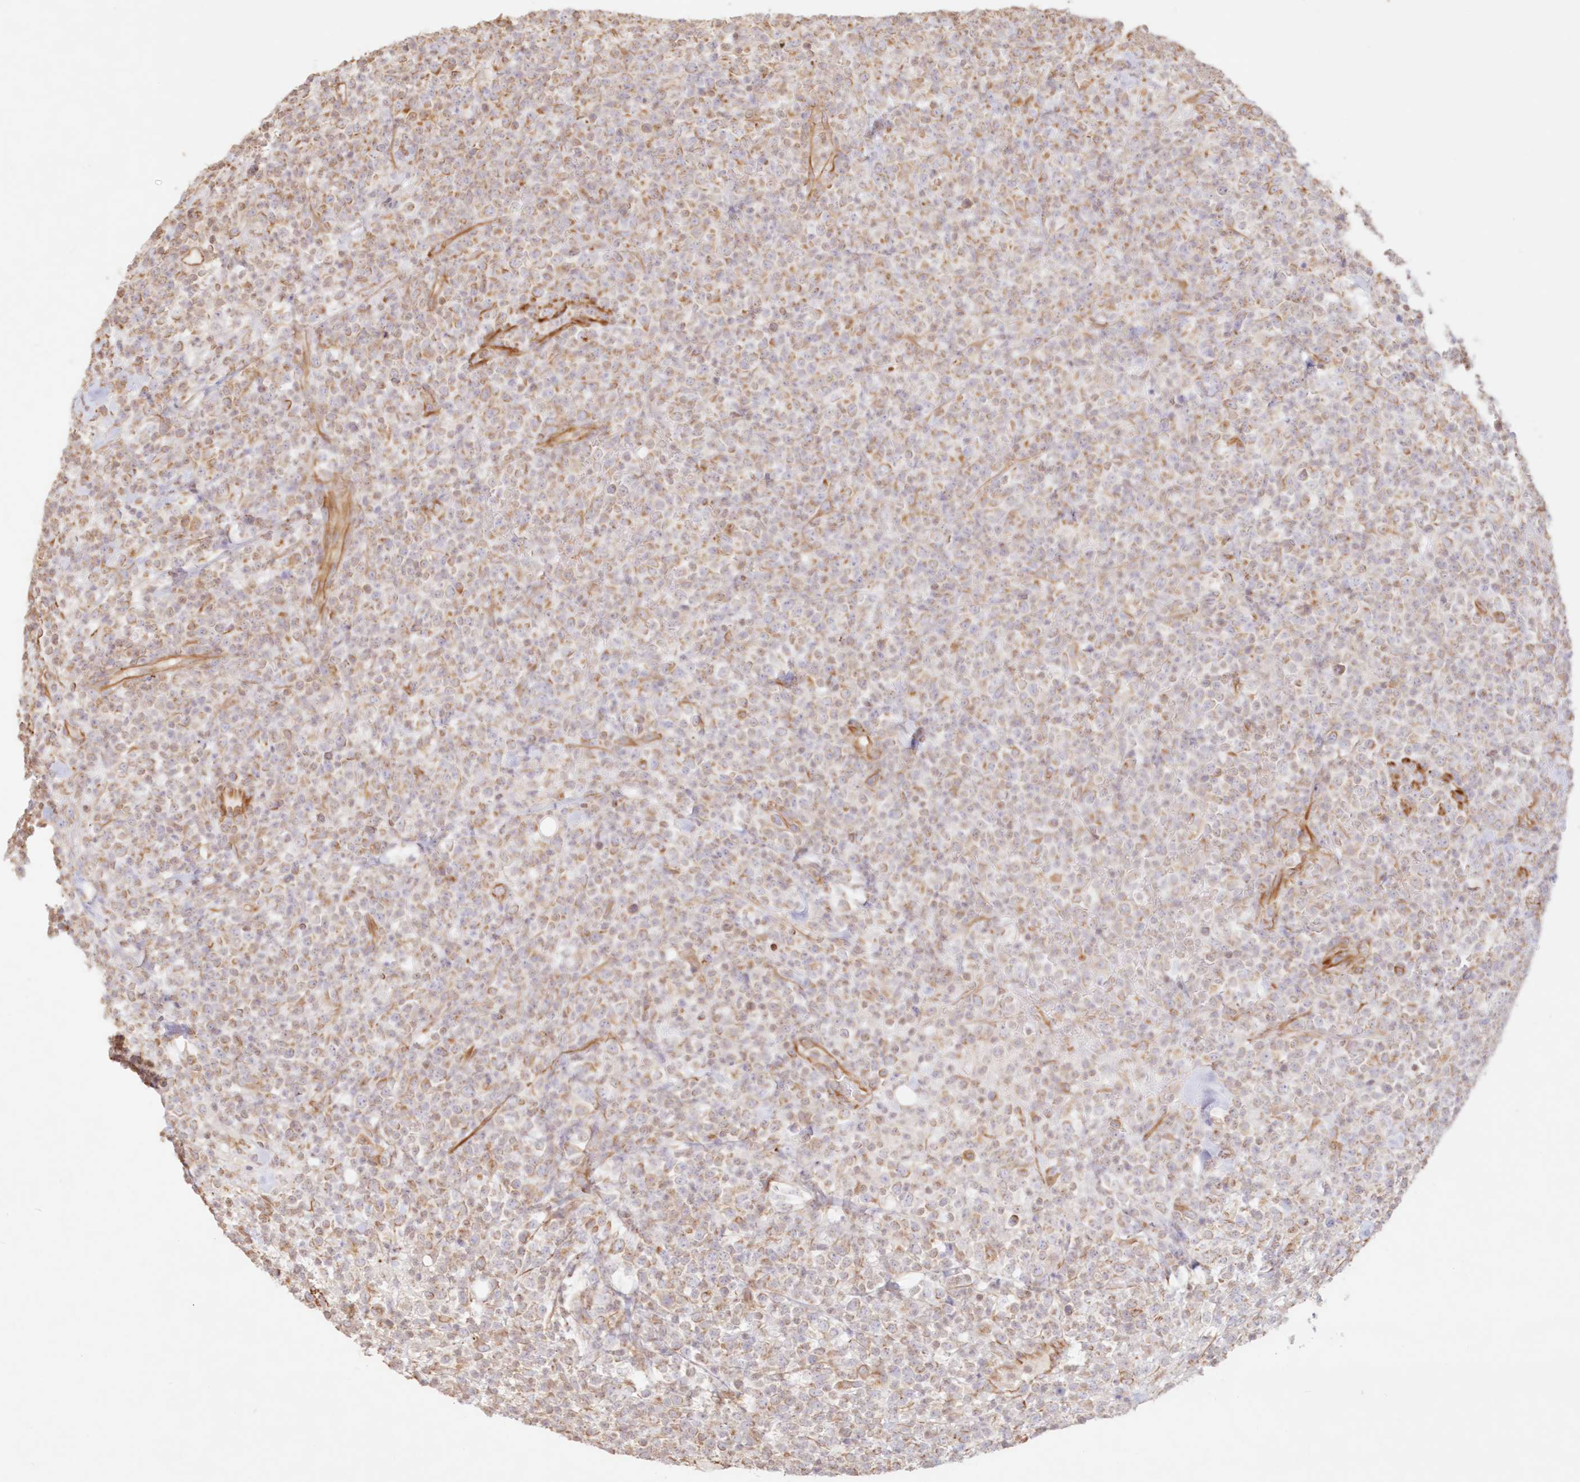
{"staining": {"intensity": "moderate", "quantity": "25%-75%", "location": "cytoplasmic/membranous"}, "tissue": "lymphoma", "cell_type": "Tumor cells", "image_type": "cancer", "snomed": [{"axis": "morphology", "description": "Malignant lymphoma, non-Hodgkin's type, High grade"}, {"axis": "topography", "description": "Colon"}], "caption": "Moderate cytoplasmic/membranous protein positivity is seen in about 25%-75% of tumor cells in high-grade malignant lymphoma, non-Hodgkin's type. (brown staining indicates protein expression, while blue staining denotes nuclei).", "gene": "DMRTB1", "patient": {"sex": "female", "age": 53}}